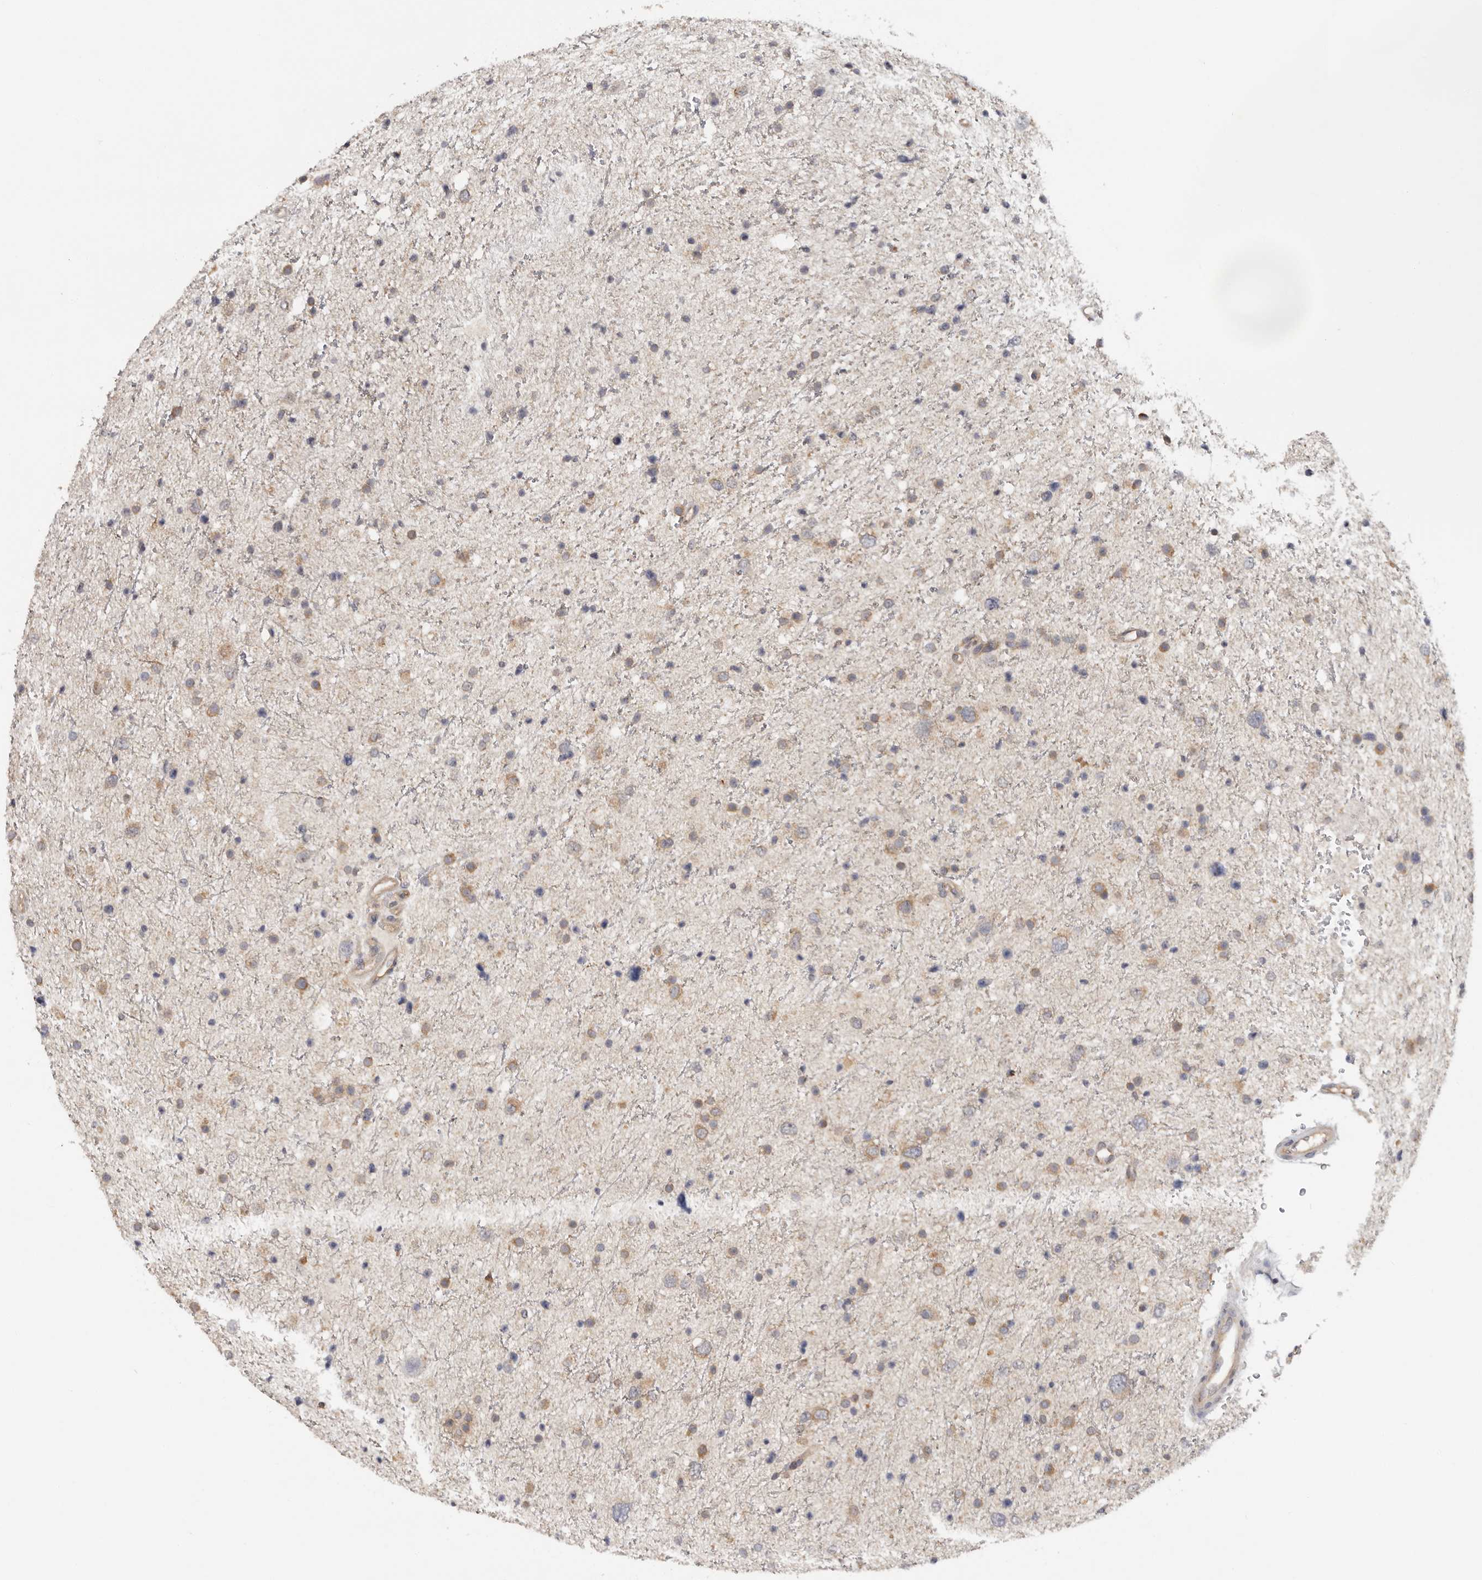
{"staining": {"intensity": "moderate", "quantity": ">75%", "location": "cytoplasmic/membranous"}, "tissue": "glioma", "cell_type": "Tumor cells", "image_type": "cancer", "snomed": [{"axis": "morphology", "description": "Glioma, malignant, Low grade"}, {"axis": "topography", "description": "Brain"}], "caption": "Approximately >75% of tumor cells in glioma show moderate cytoplasmic/membranous protein positivity as visualized by brown immunohistochemical staining.", "gene": "PPP1R42", "patient": {"sex": "female", "age": 37}}